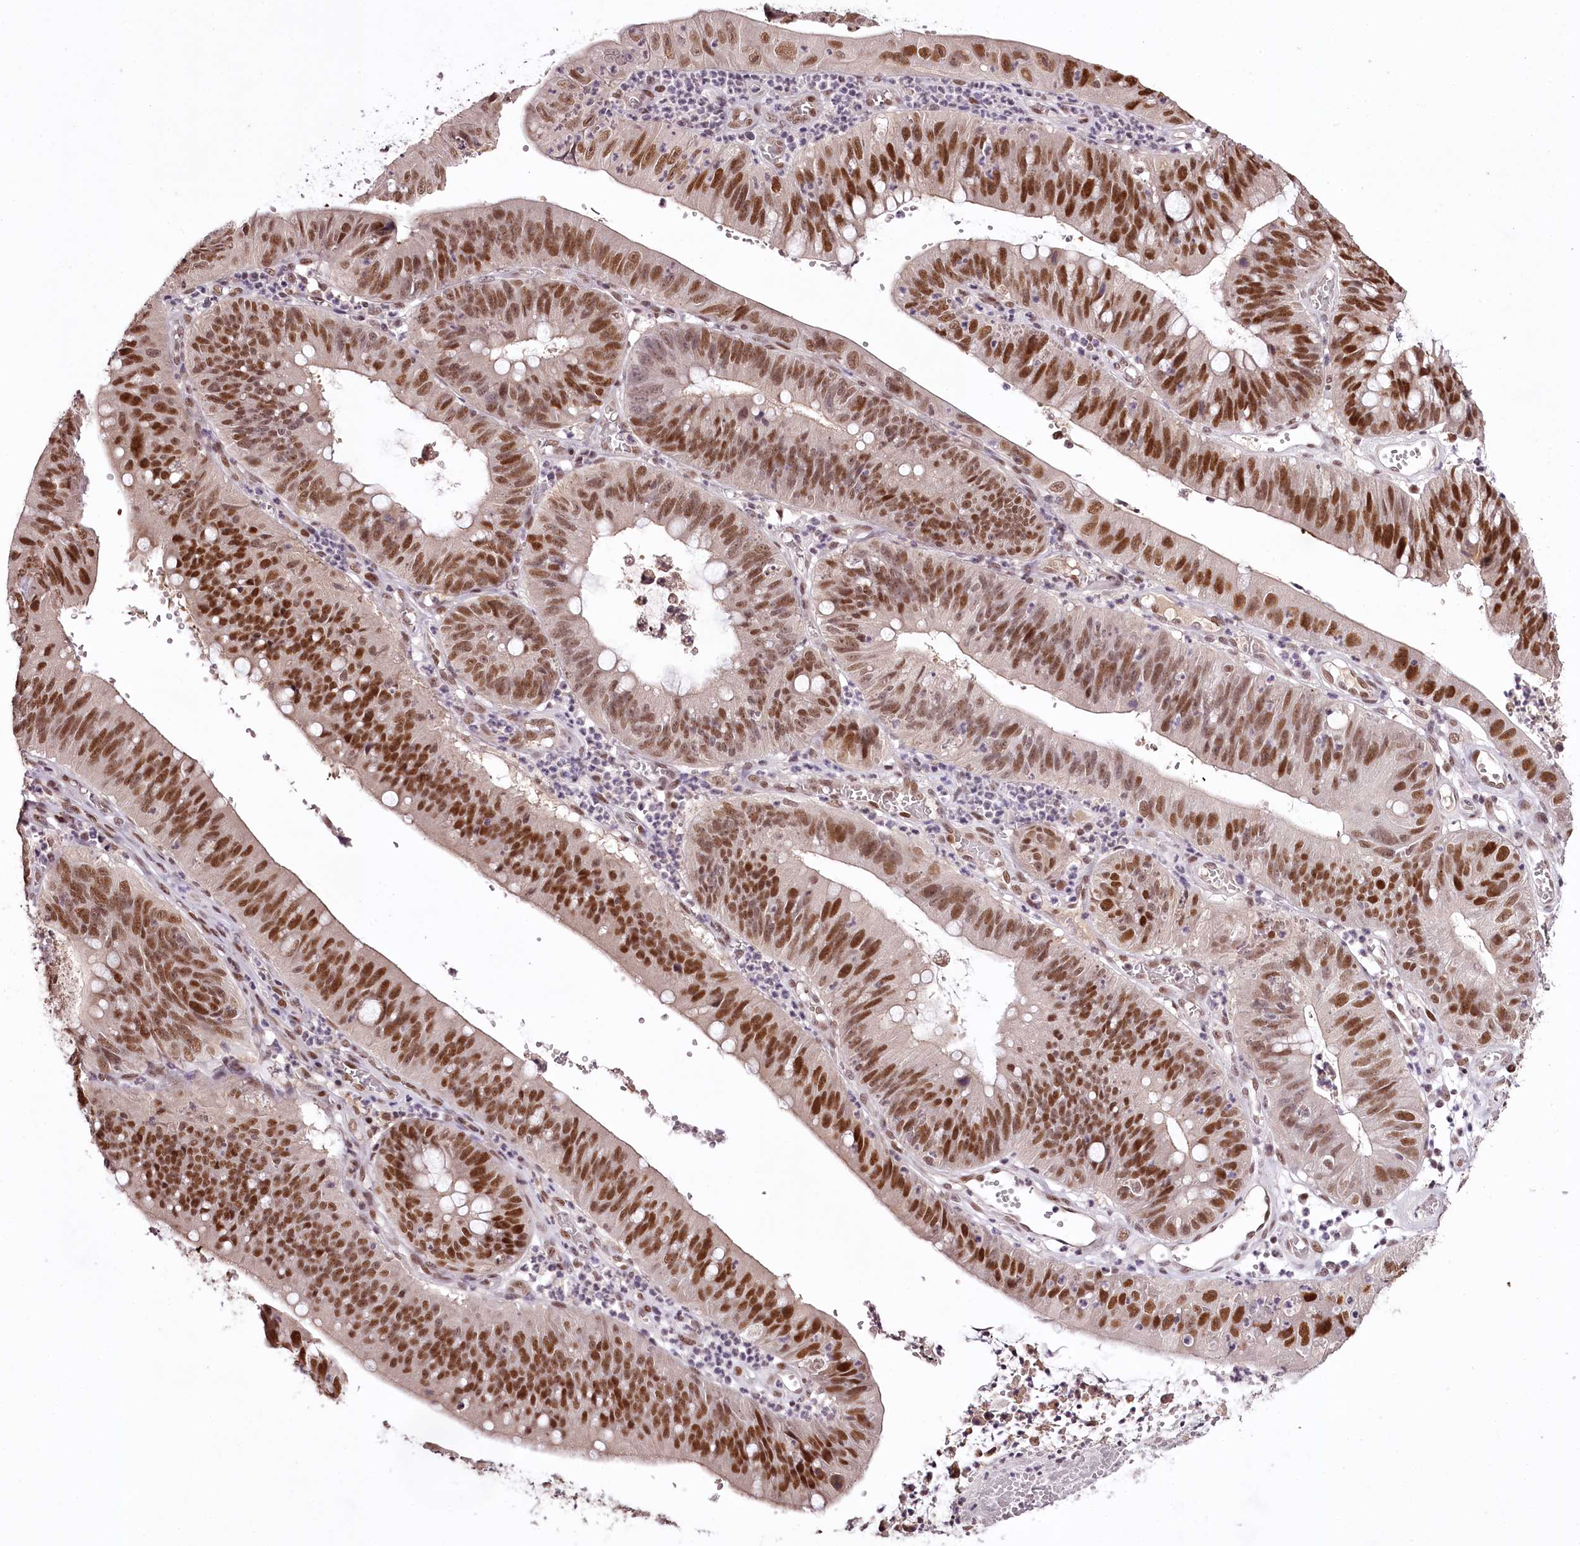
{"staining": {"intensity": "strong", "quantity": ">75%", "location": "nuclear"}, "tissue": "stomach cancer", "cell_type": "Tumor cells", "image_type": "cancer", "snomed": [{"axis": "morphology", "description": "Adenocarcinoma, NOS"}, {"axis": "topography", "description": "Stomach"}], "caption": "Adenocarcinoma (stomach) stained with immunohistochemistry displays strong nuclear positivity in about >75% of tumor cells.", "gene": "TTC33", "patient": {"sex": "male", "age": 59}}